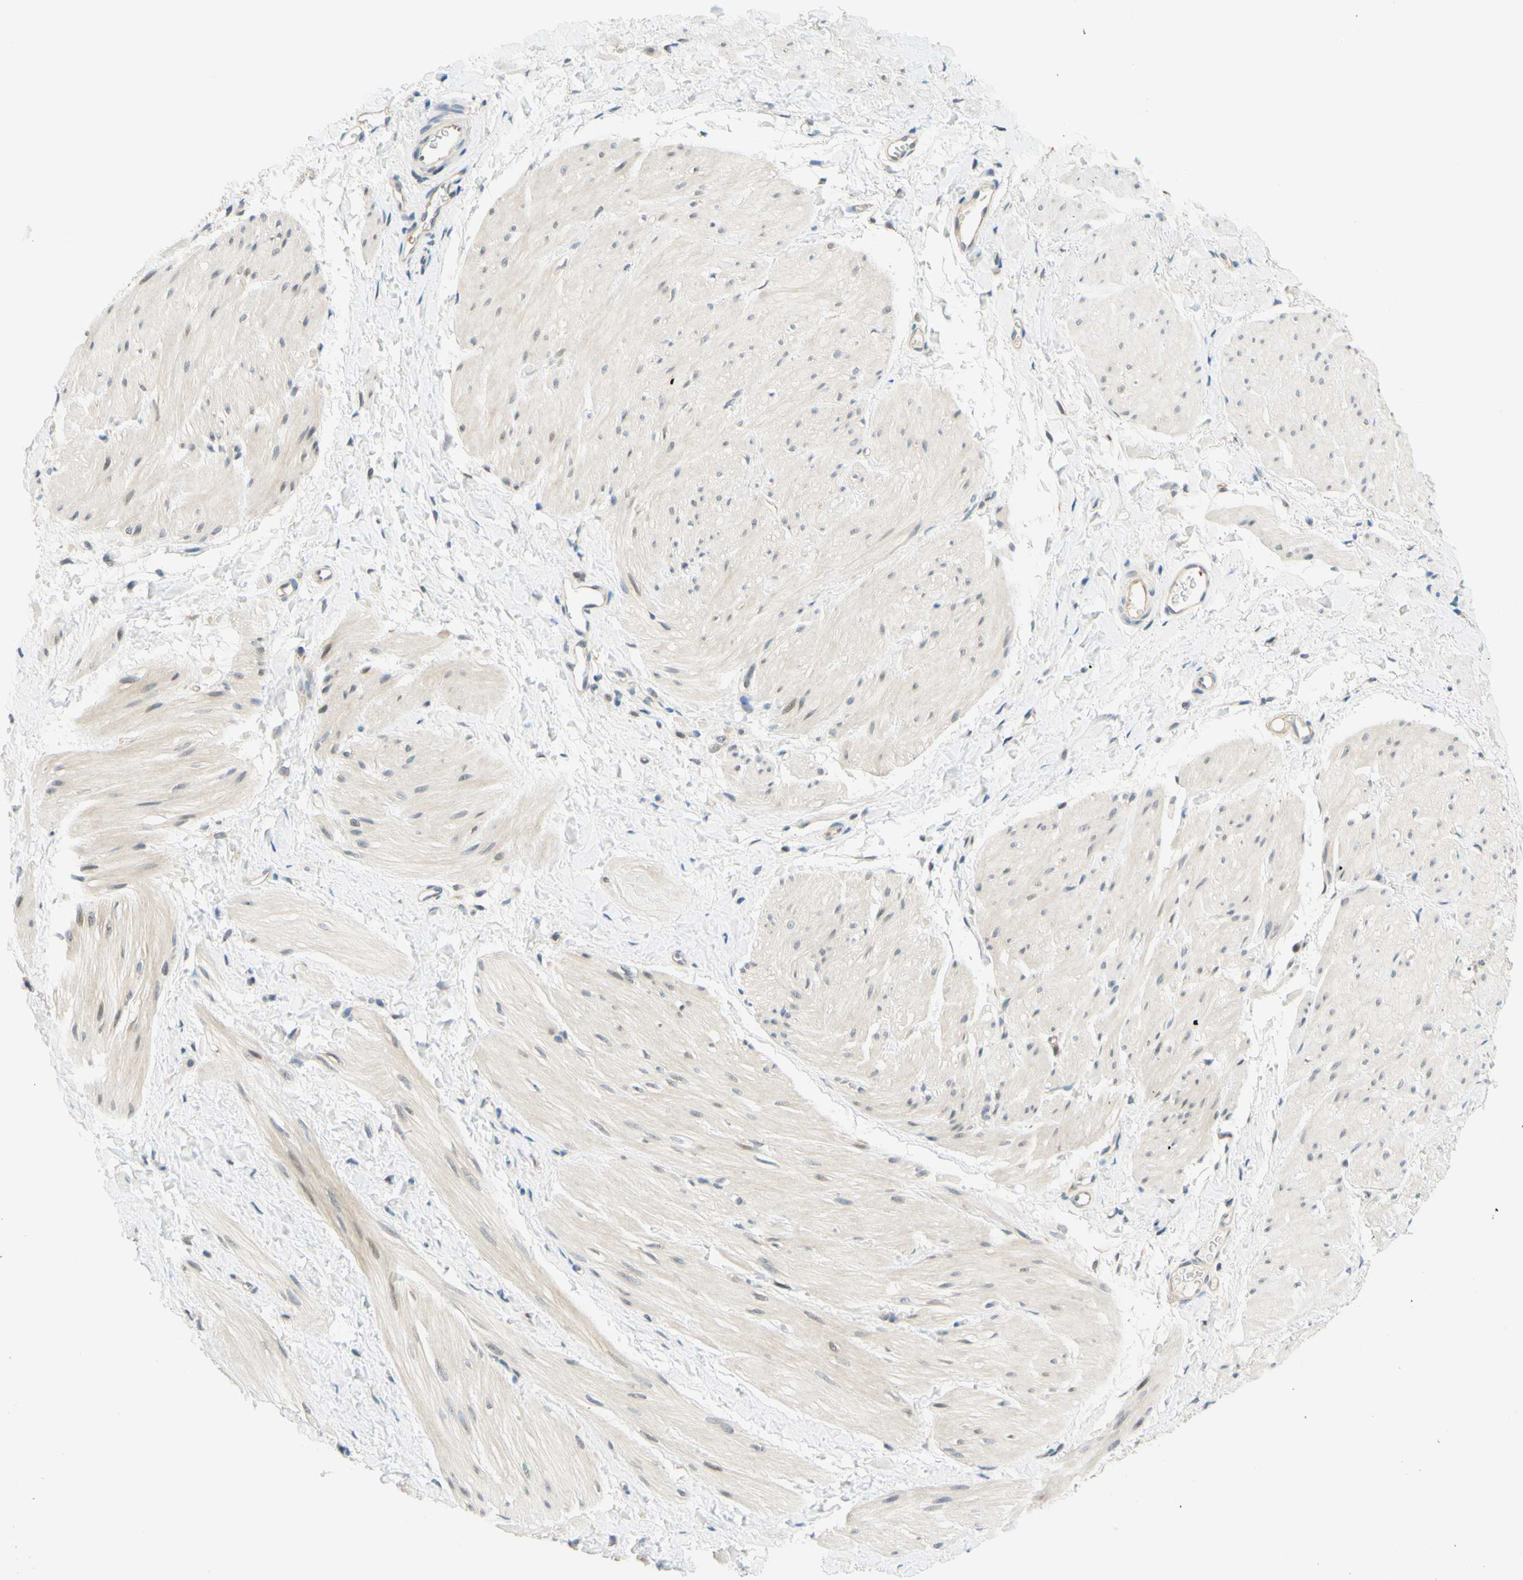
{"staining": {"intensity": "negative", "quantity": "none", "location": "none"}, "tissue": "smooth muscle", "cell_type": "Smooth muscle cells", "image_type": "normal", "snomed": [{"axis": "morphology", "description": "Normal tissue, NOS"}, {"axis": "topography", "description": "Smooth muscle"}], "caption": "Human smooth muscle stained for a protein using IHC demonstrates no positivity in smooth muscle cells.", "gene": "C2CD2L", "patient": {"sex": "male", "age": 16}}